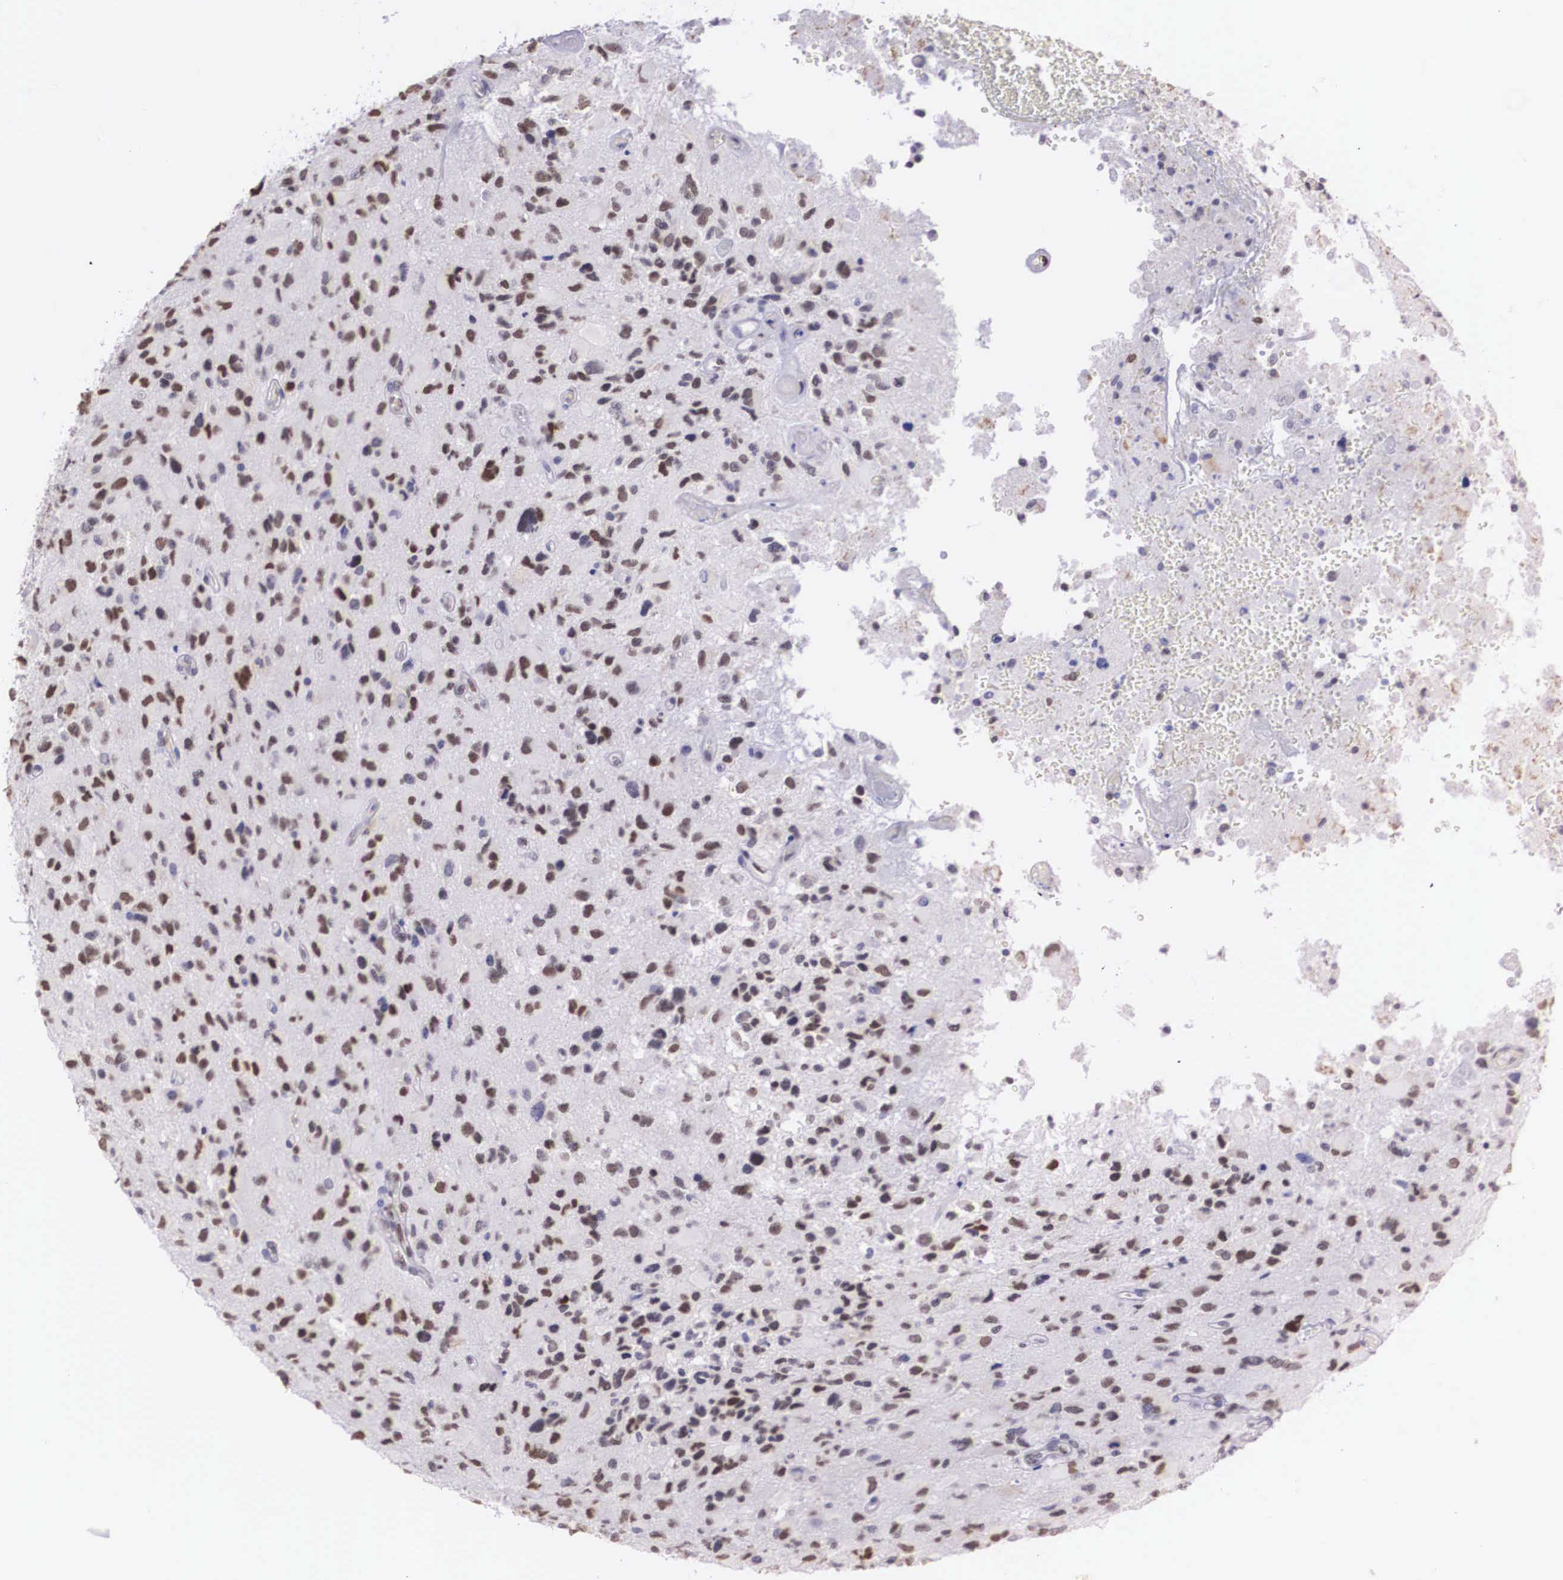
{"staining": {"intensity": "weak", "quantity": "<25%", "location": "nuclear"}, "tissue": "glioma", "cell_type": "Tumor cells", "image_type": "cancer", "snomed": [{"axis": "morphology", "description": "Glioma, malignant, High grade"}, {"axis": "topography", "description": "Brain"}], "caption": "Immunohistochemistry (IHC) of glioma reveals no expression in tumor cells.", "gene": "HMGN5", "patient": {"sex": "male", "age": 69}}